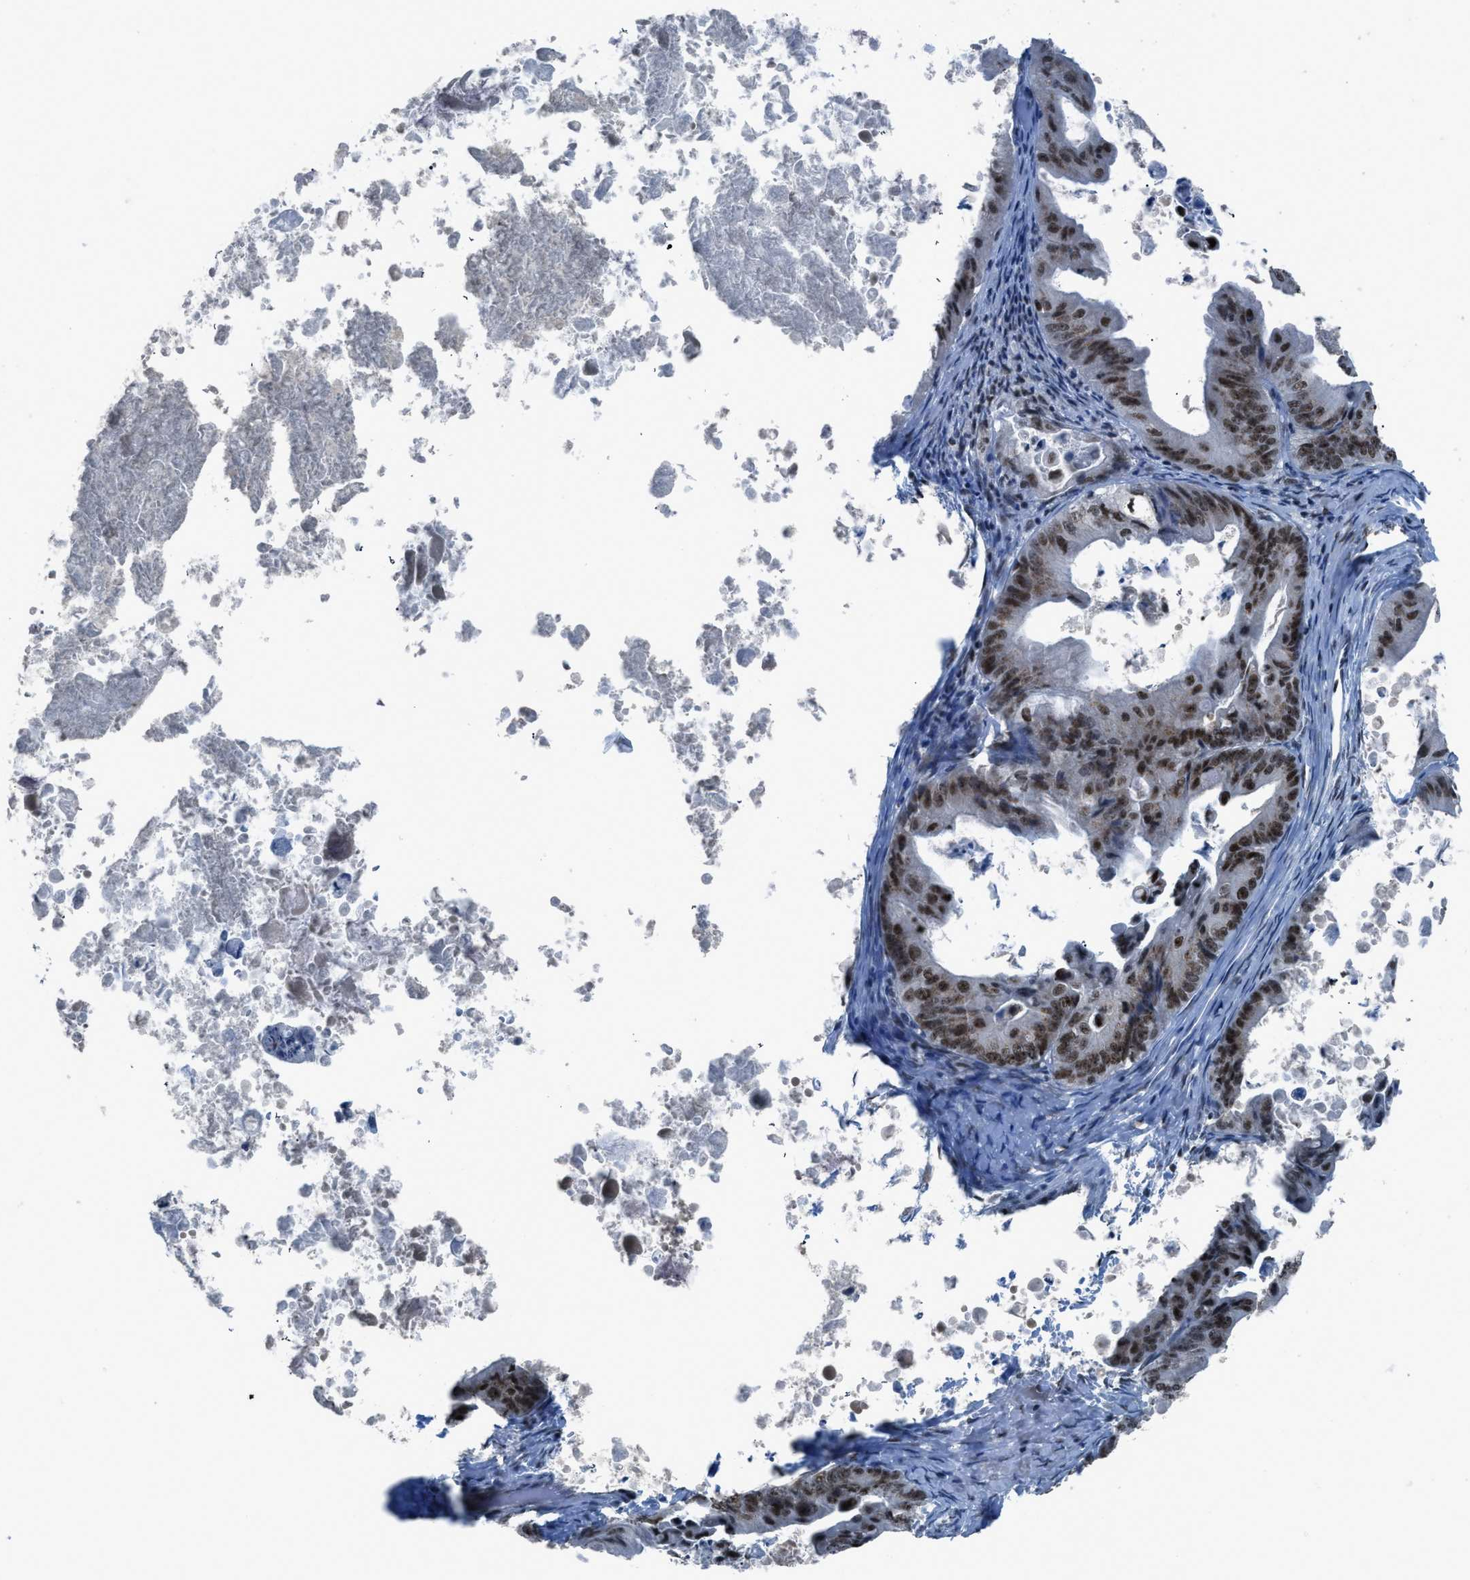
{"staining": {"intensity": "strong", "quantity": ">75%", "location": "nuclear"}, "tissue": "ovarian cancer", "cell_type": "Tumor cells", "image_type": "cancer", "snomed": [{"axis": "morphology", "description": "Cystadenocarcinoma, mucinous, NOS"}, {"axis": "topography", "description": "Ovary"}], "caption": "Protein staining by immunohistochemistry (IHC) demonstrates strong nuclear expression in approximately >75% of tumor cells in mucinous cystadenocarcinoma (ovarian). (DAB (3,3'-diaminobenzidine) = brown stain, brightfield microscopy at high magnification).", "gene": "RAD51B", "patient": {"sex": "female", "age": 37}}